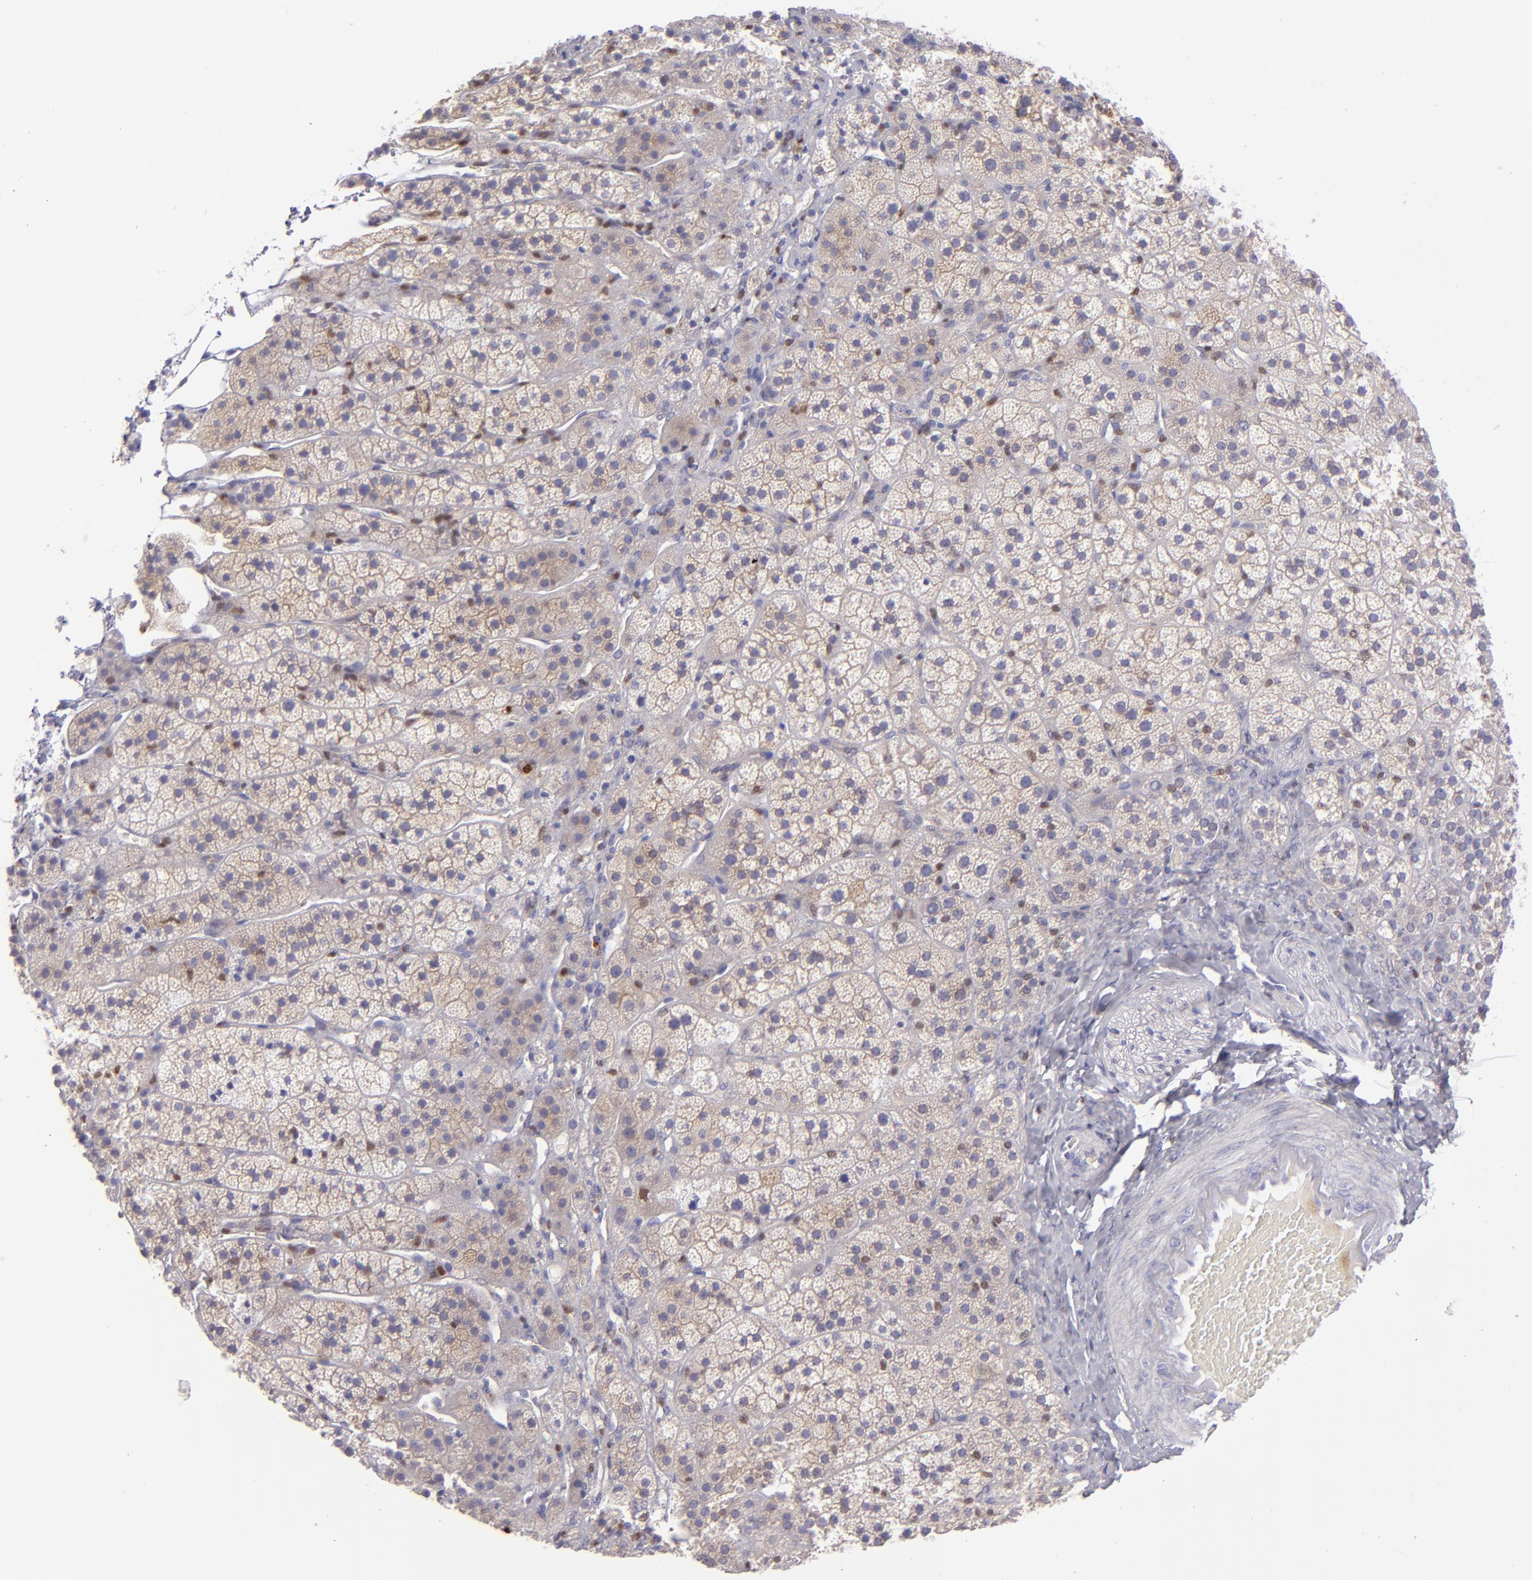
{"staining": {"intensity": "weak", "quantity": ">75%", "location": "cytoplasmic/membranous"}, "tissue": "adrenal gland", "cell_type": "Glandular cells", "image_type": "normal", "snomed": [{"axis": "morphology", "description": "Normal tissue, NOS"}, {"axis": "topography", "description": "Adrenal gland"}], "caption": "The image exhibits staining of normal adrenal gland, revealing weak cytoplasmic/membranous protein staining (brown color) within glandular cells.", "gene": "IRF8", "patient": {"sex": "female", "age": 44}}